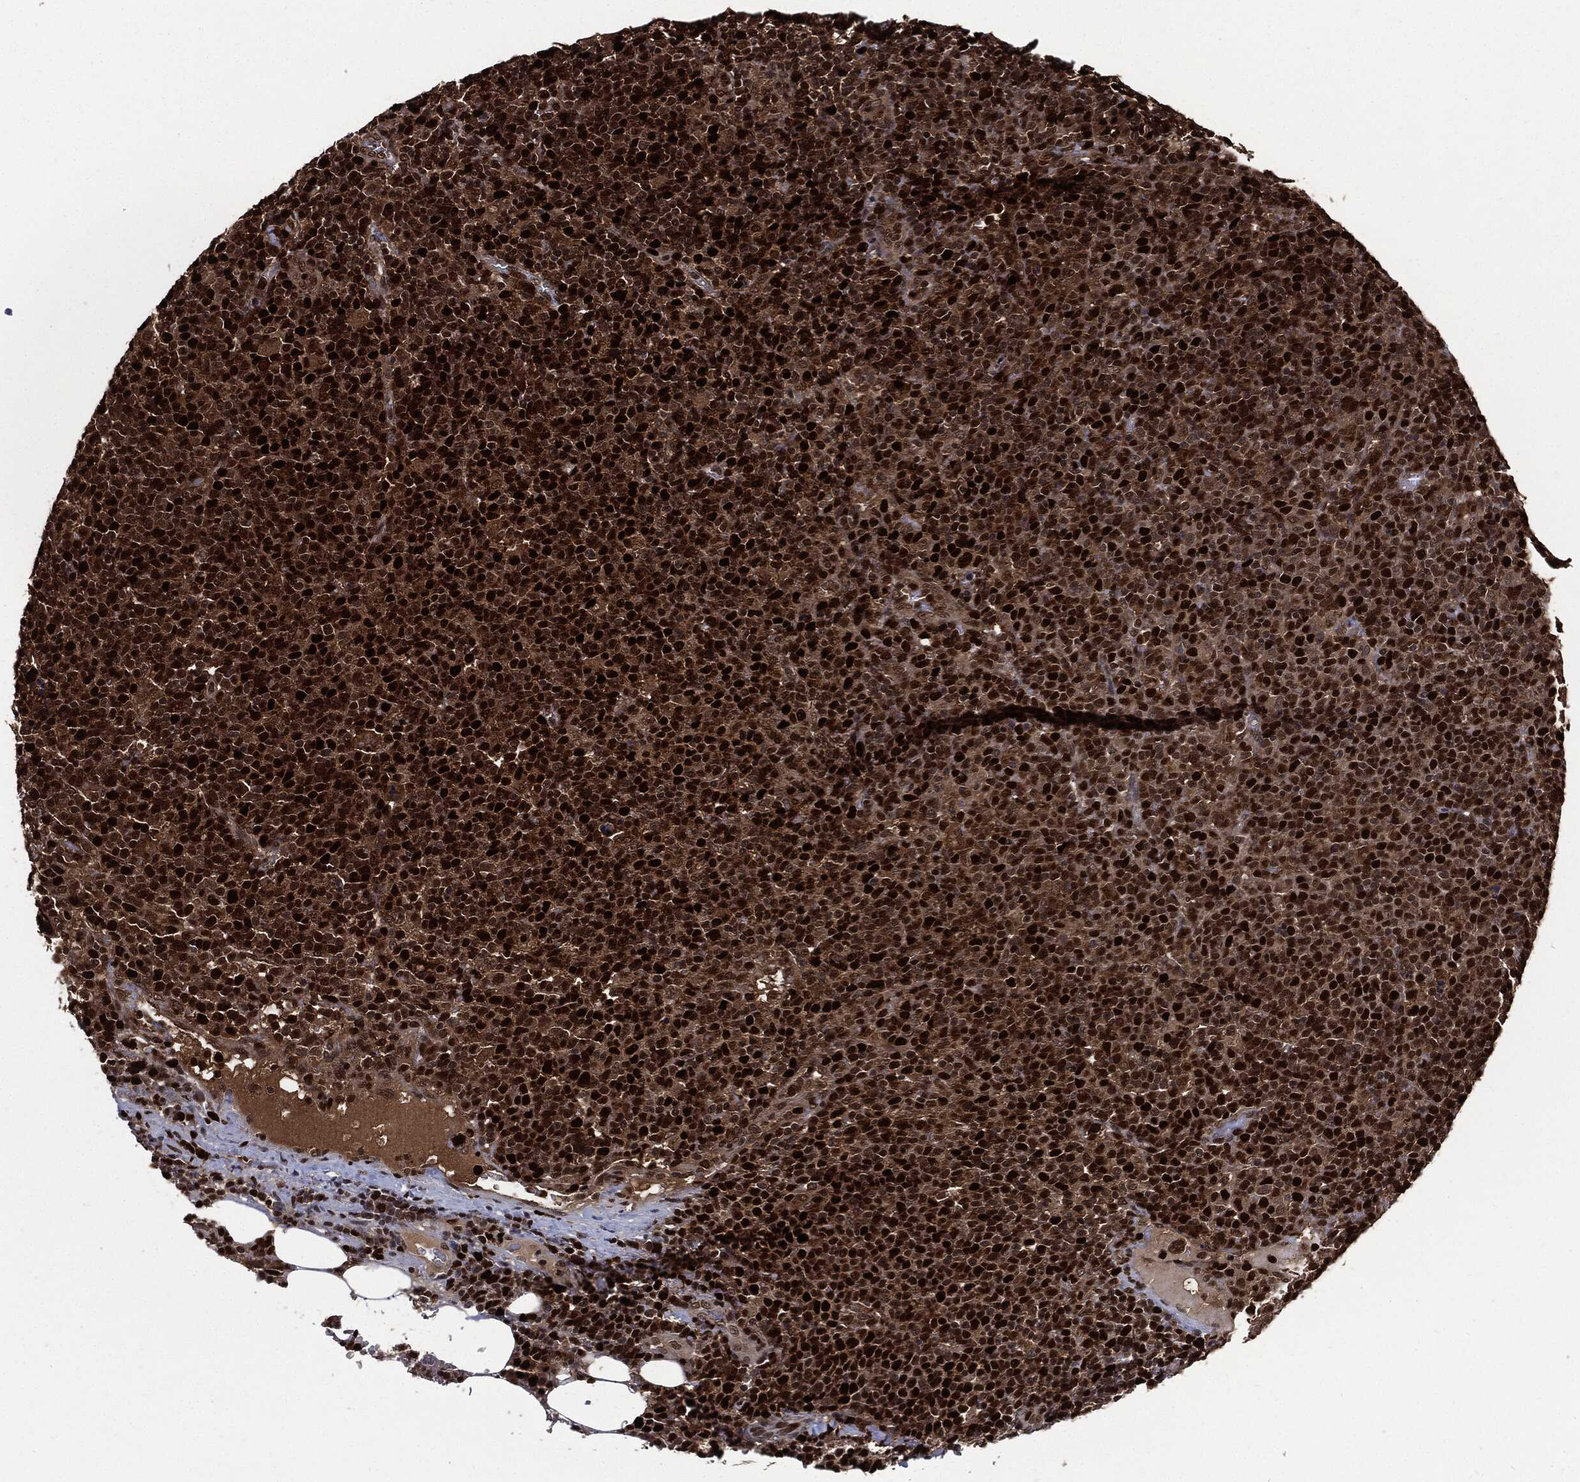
{"staining": {"intensity": "strong", "quantity": ">75%", "location": "nuclear"}, "tissue": "lymphoma", "cell_type": "Tumor cells", "image_type": "cancer", "snomed": [{"axis": "morphology", "description": "Malignant lymphoma, non-Hodgkin's type, High grade"}, {"axis": "topography", "description": "Lymph node"}], "caption": "Tumor cells reveal strong nuclear positivity in about >75% of cells in malignant lymphoma, non-Hodgkin's type (high-grade).", "gene": "PCNA", "patient": {"sex": "male", "age": 61}}